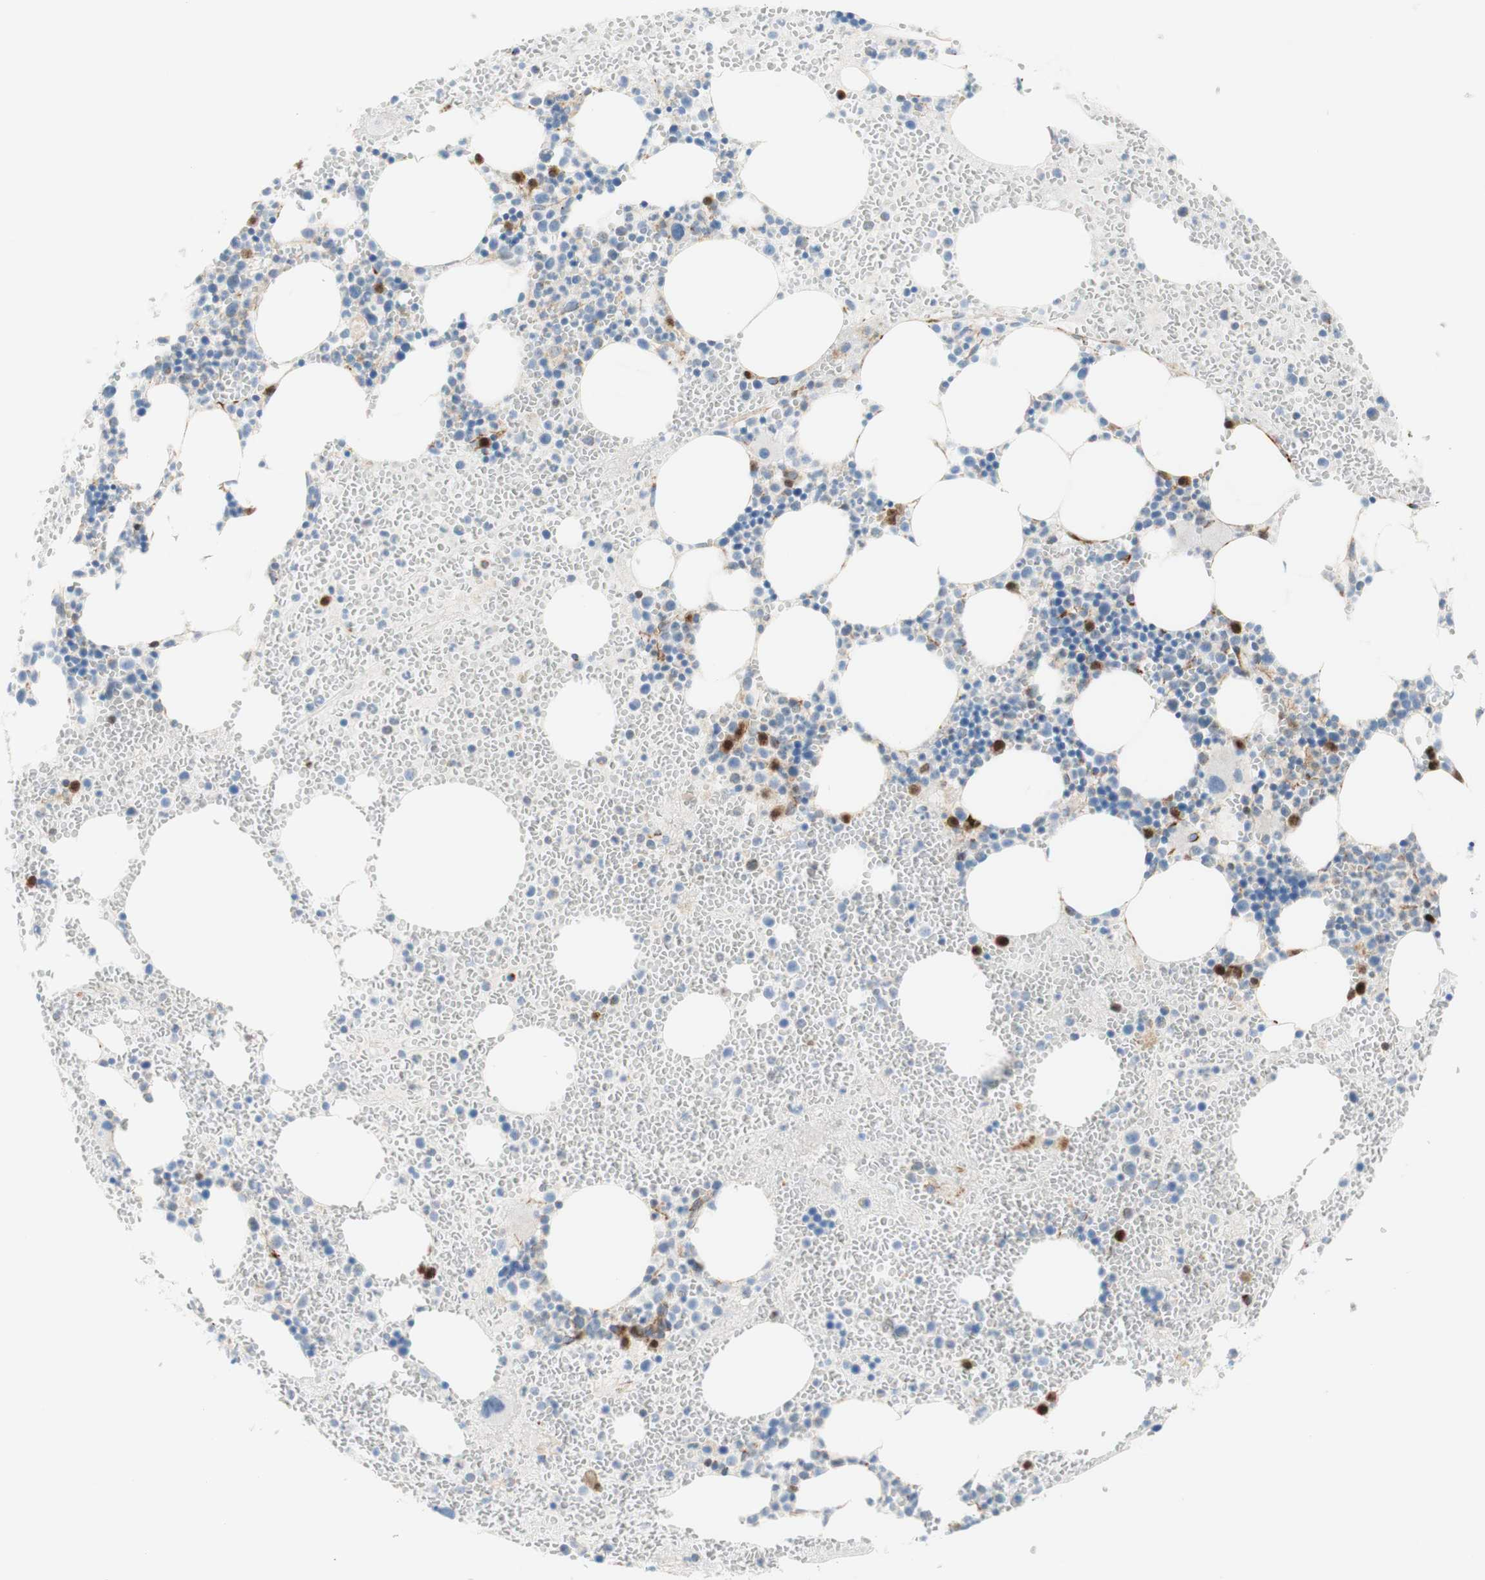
{"staining": {"intensity": "strong", "quantity": "<25%", "location": "cytoplasmic/membranous,nuclear"}, "tissue": "bone marrow", "cell_type": "Hematopoietic cells", "image_type": "normal", "snomed": [{"axis": "morphology", "description": "Normal tissue, NOS"}, {"axis": "morphology", "description": "Inflammation, NOS"}, {"axis": "topography", "description": "Bone marrow"}], "caption": "This image exhibits immunohistochemistry staining of normal human bone marrow, with medium strong cytoplasmic/membranous,nuclear staining in about <25% of hematopoietic cells.", "gene": "POU2AF1", "patient": {"sex": "female", "age": 76}}